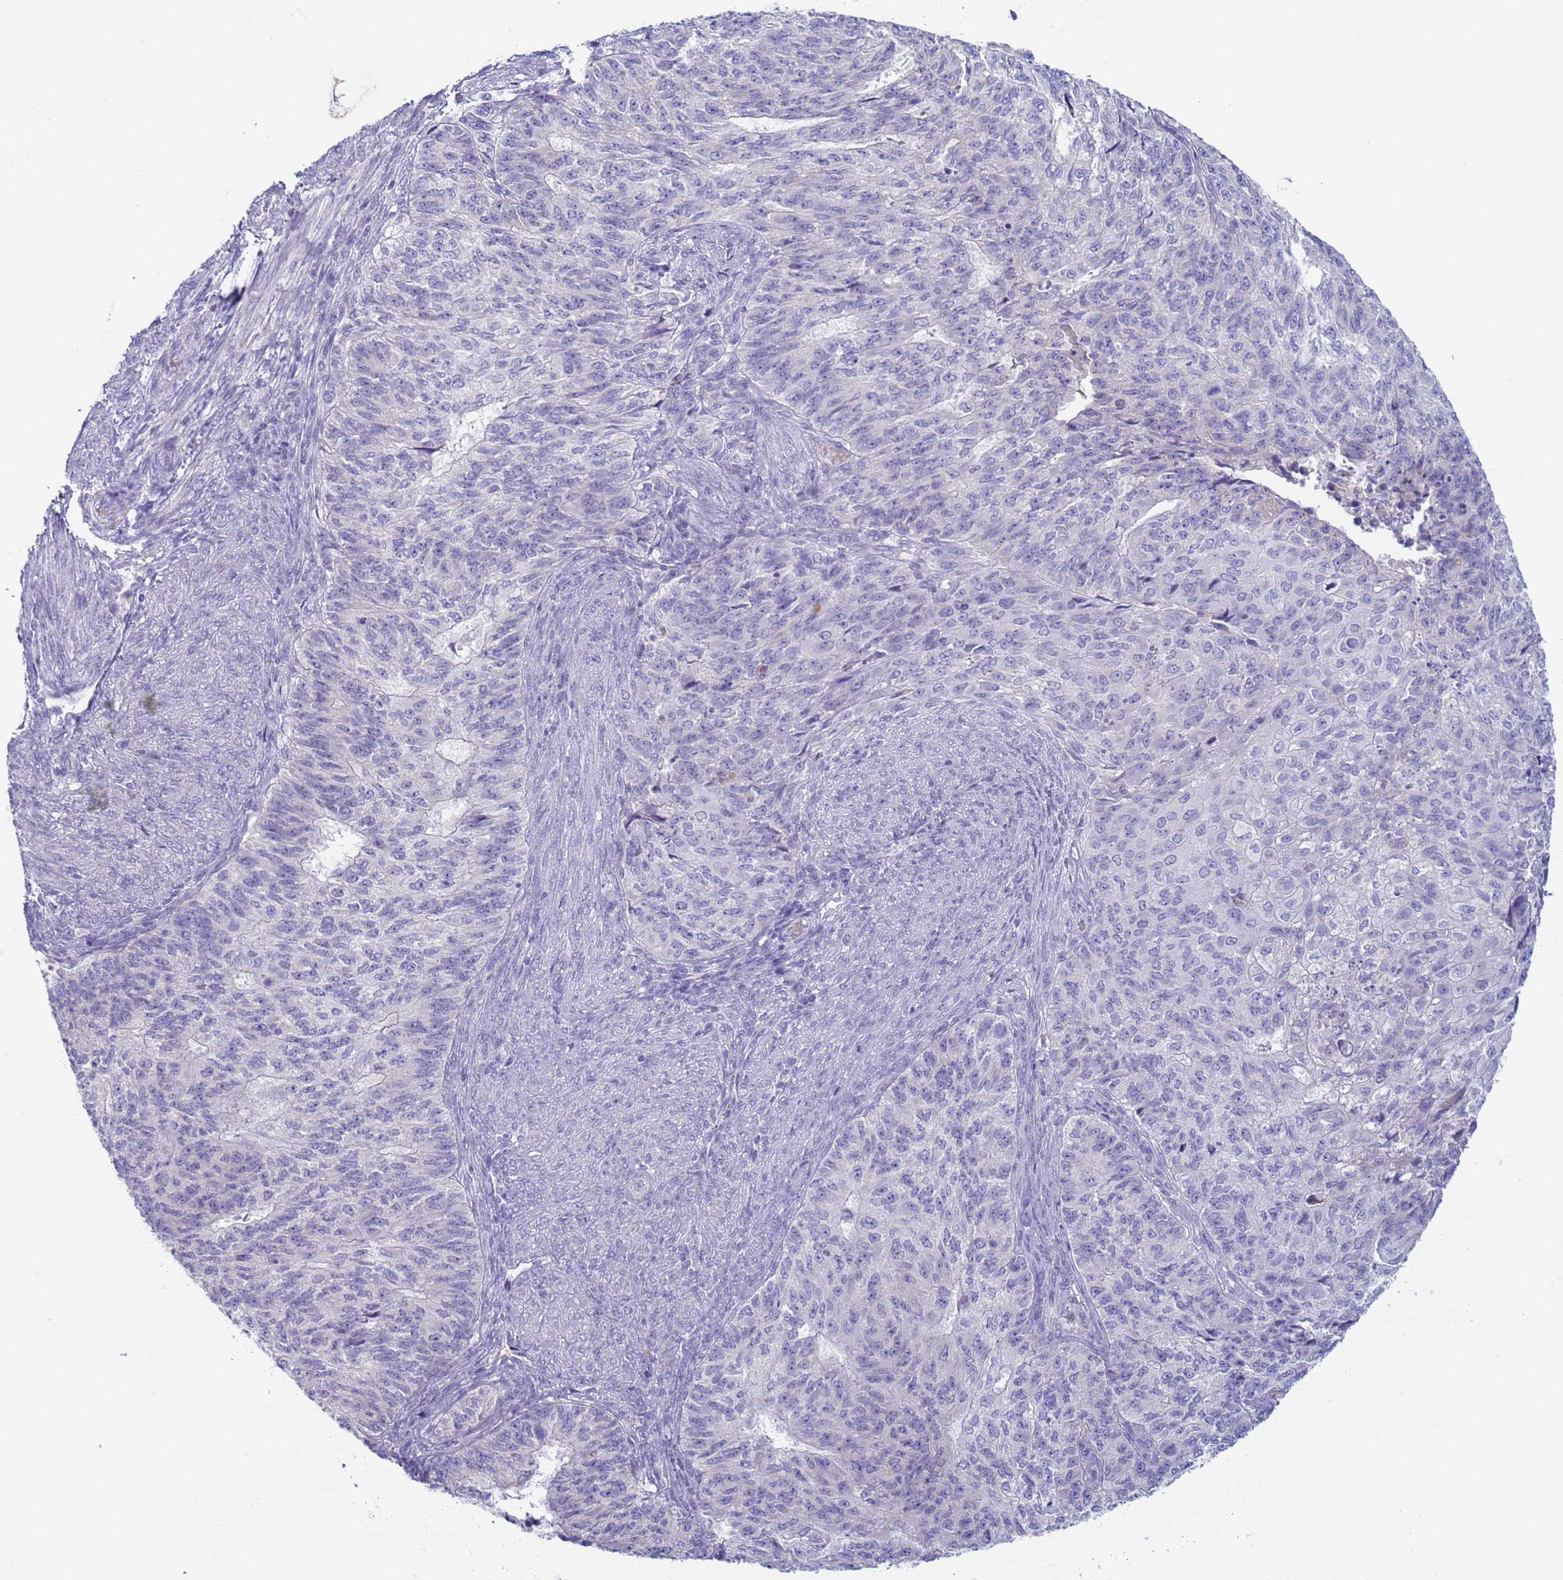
{"staining": {"intensity": "negative", "quantity": "none", "location": "none"}, "tissue": "endometrial cancer", "cell_type": "Tumor cells", "image_type": "cancer", "snomed": [{"axis": "morphology", "description": "Adenocarcinoma, NOS"}, {"axis": "topography", "description": "Endometrium"}], "caption": "Human adenocarcinoma (endometrial) stained for a protein using immunohistochemistry (IHC) exhibits no staining in tumor cells.", "gene": "CR1", "patient": {"sex": "female", "age": 32}}